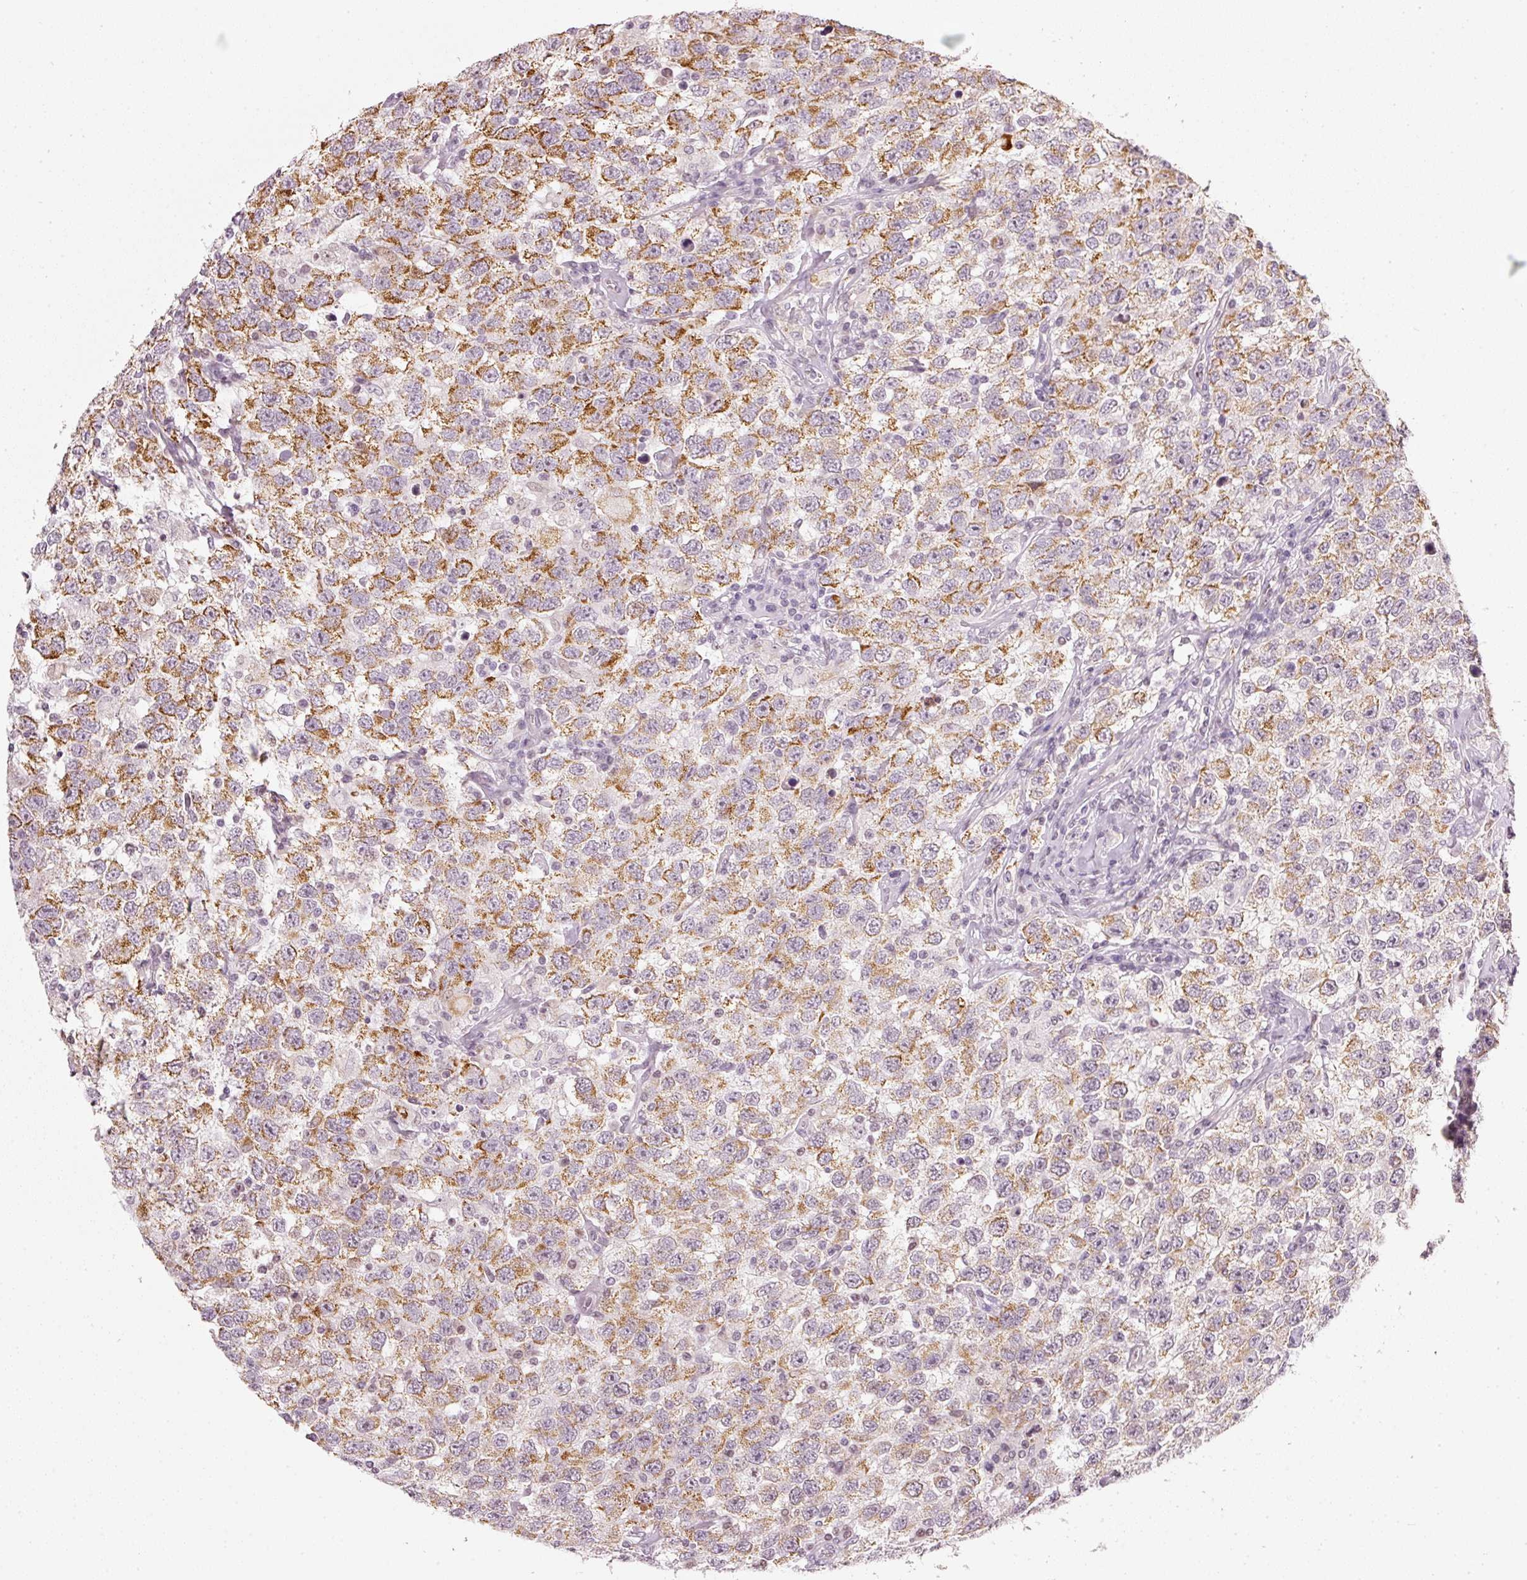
{"staining": {"intensity": "moderate", "quantity": ">75%", "location": "cytoplasmic/membranous"}, "tissue": "testis cancer", "cell_type": "Tumor cells", "image_type": "cancer", "snomed": [{"axis": "morphology", "description": "Seminoma, NOS"}, {"axis": "topography", "description": "Testis"}], "caption": "Immunohistochemical staining of human testis cancer exhibits medium levels of moderate cytoplasmic/membranous protein staining in approximately >75% of tumor cells.", "gene": "NRDE2", "patient": {"sex": "male", "age": 41}}